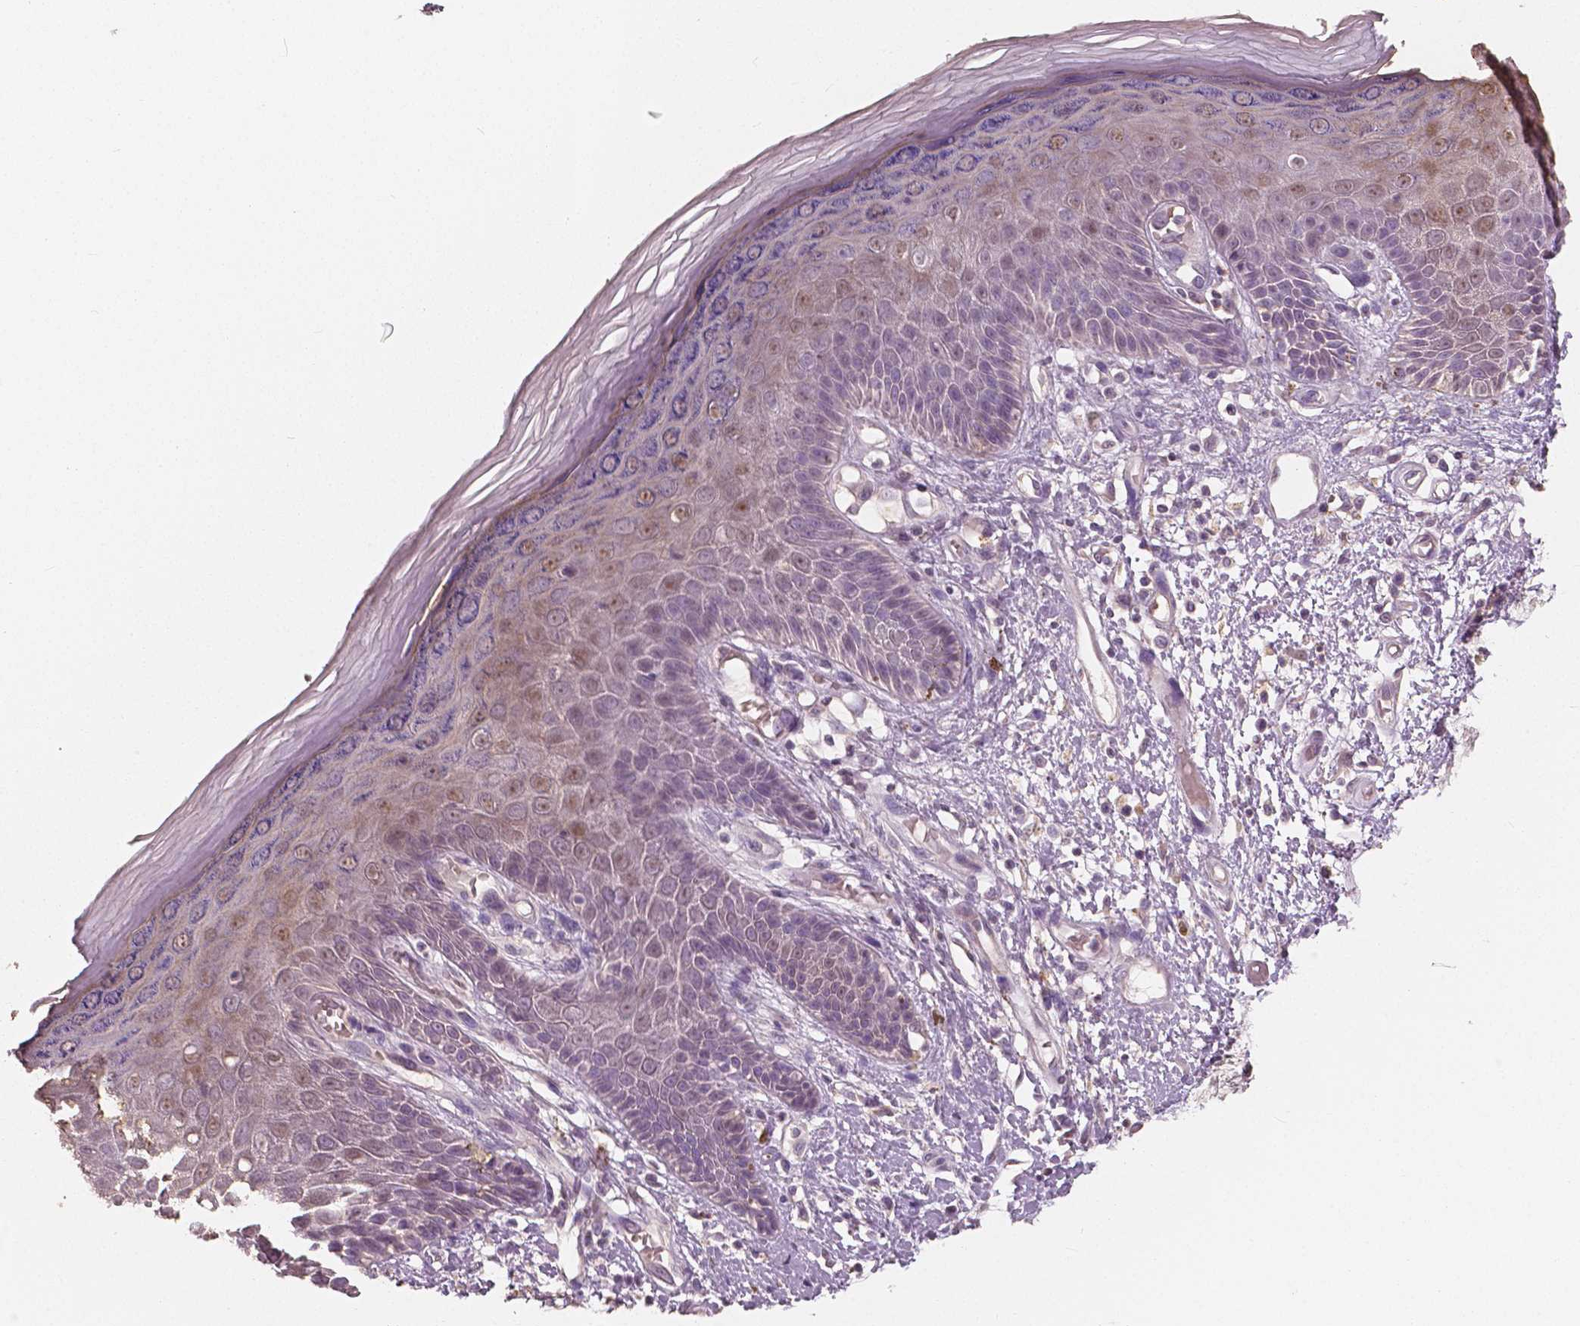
{"staining": {"intensity": "weak", "quantity": "<25%", "location": "cytoplasmic/membranous,nuclear"}, "tissue": "skin", "cell_type": "Epidermal cells", "image_type": "normal", "snomed": [{"axis": "morphology", "description": "Normal tissue, NOS"}, {"axis": "topography", "description": "Anal"}, {"axis": "topography", "description": "Peripheral nerve tissue"}], "caption": "Skin stained for a protein using IHC shows no staining epidermal cells.", "gene": "SAT2", "patient": {"sex": "male", "age": 78}}